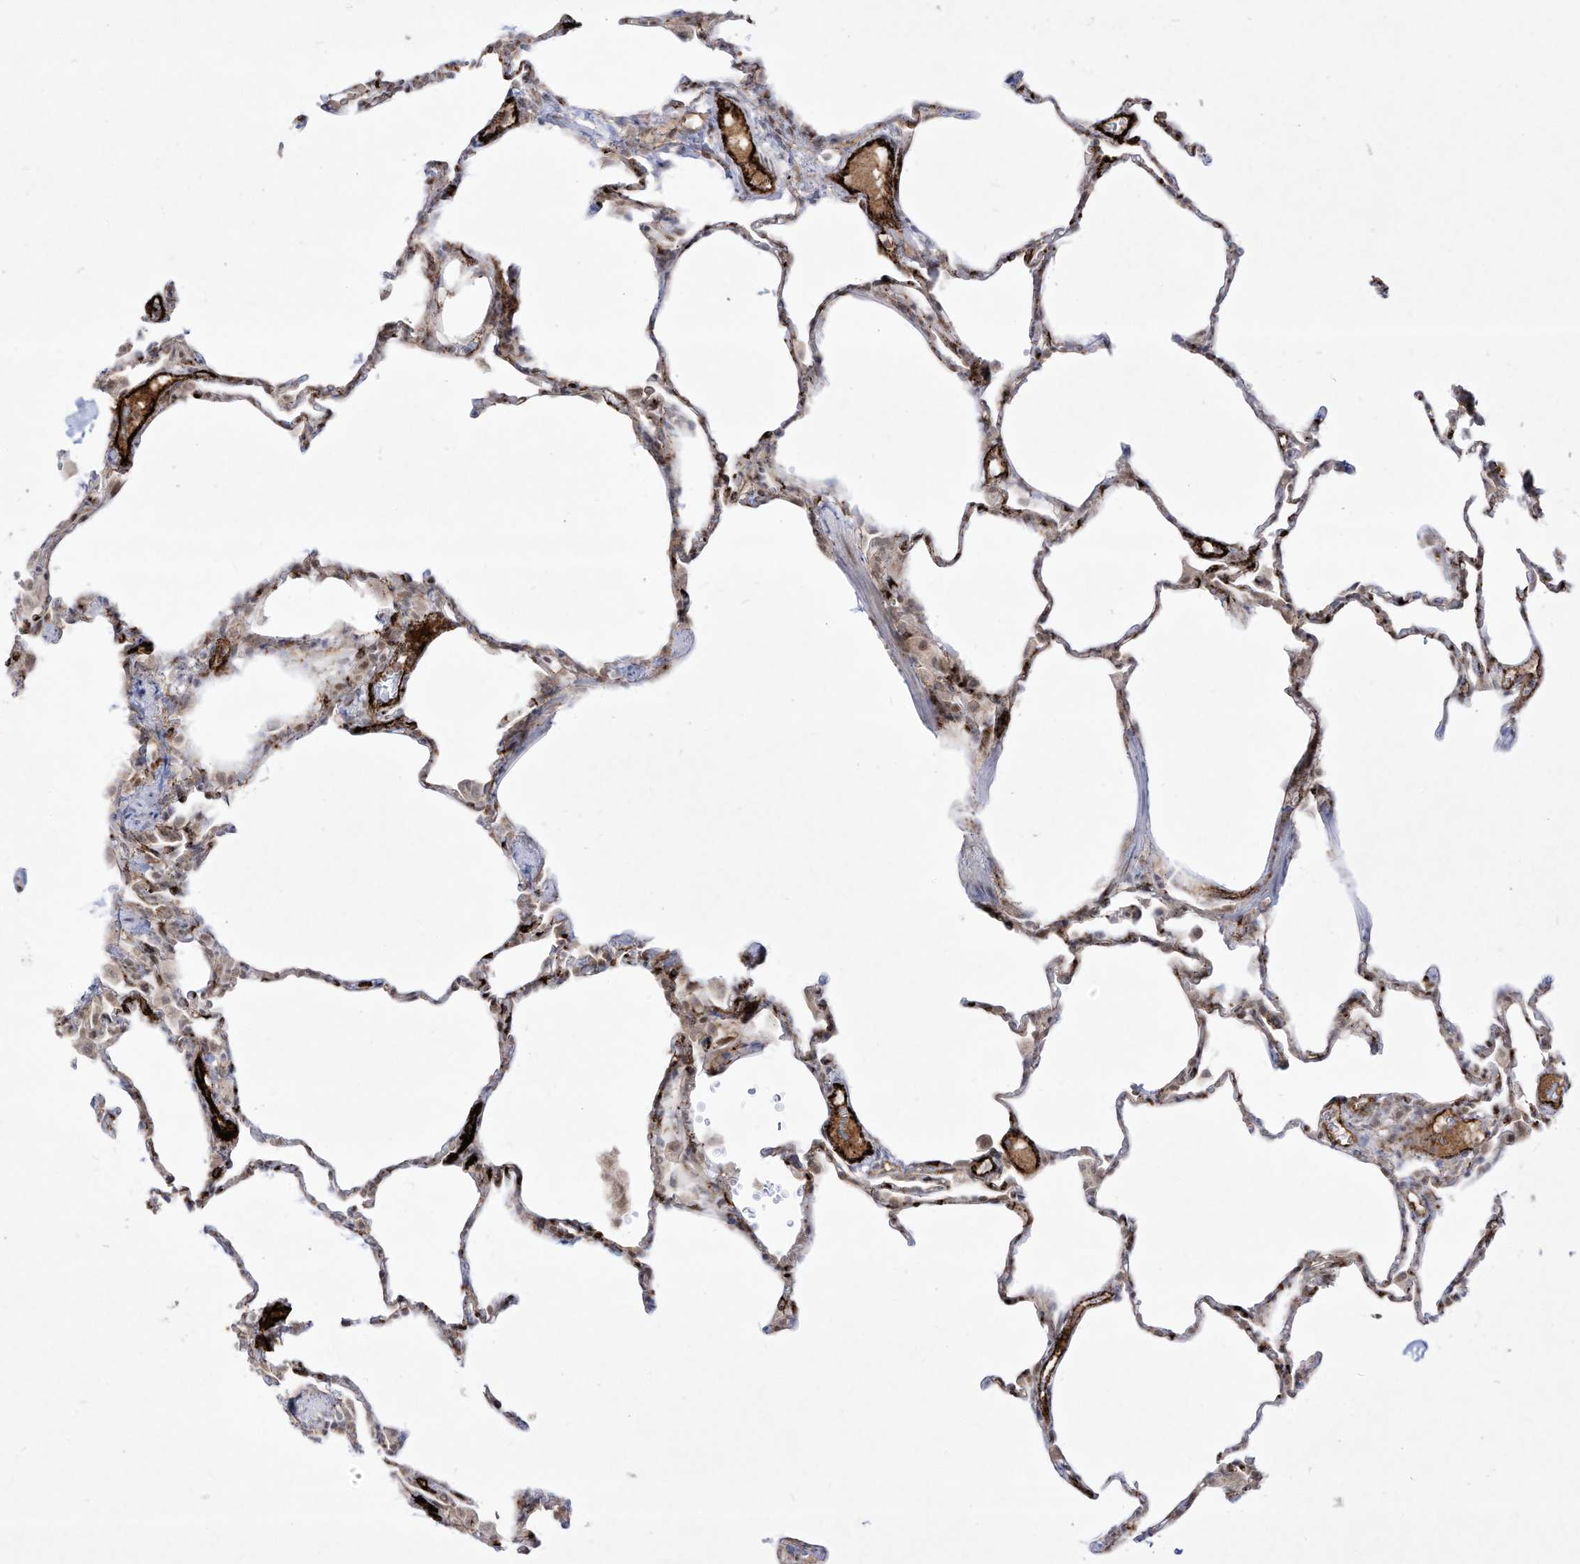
{"staining": {"intensity": "negative", "quantity": "none", "location": "none"}, "tissue": "lung", "cell_type": "Alveolar cells", "image_type": "normal", "snomed": [{"axis": "morphology", "description": "Normal tissue, NOS"}, {"axis": "topography", "description": "Lung"}], "caption": "Immunohistochemistry photomicrograph of benign lung: lung stained with DAB displays no significant protein staining in alveolar cells.", "gene": "ZGRF1", "patient": {"sex": "male", "age": 20}}